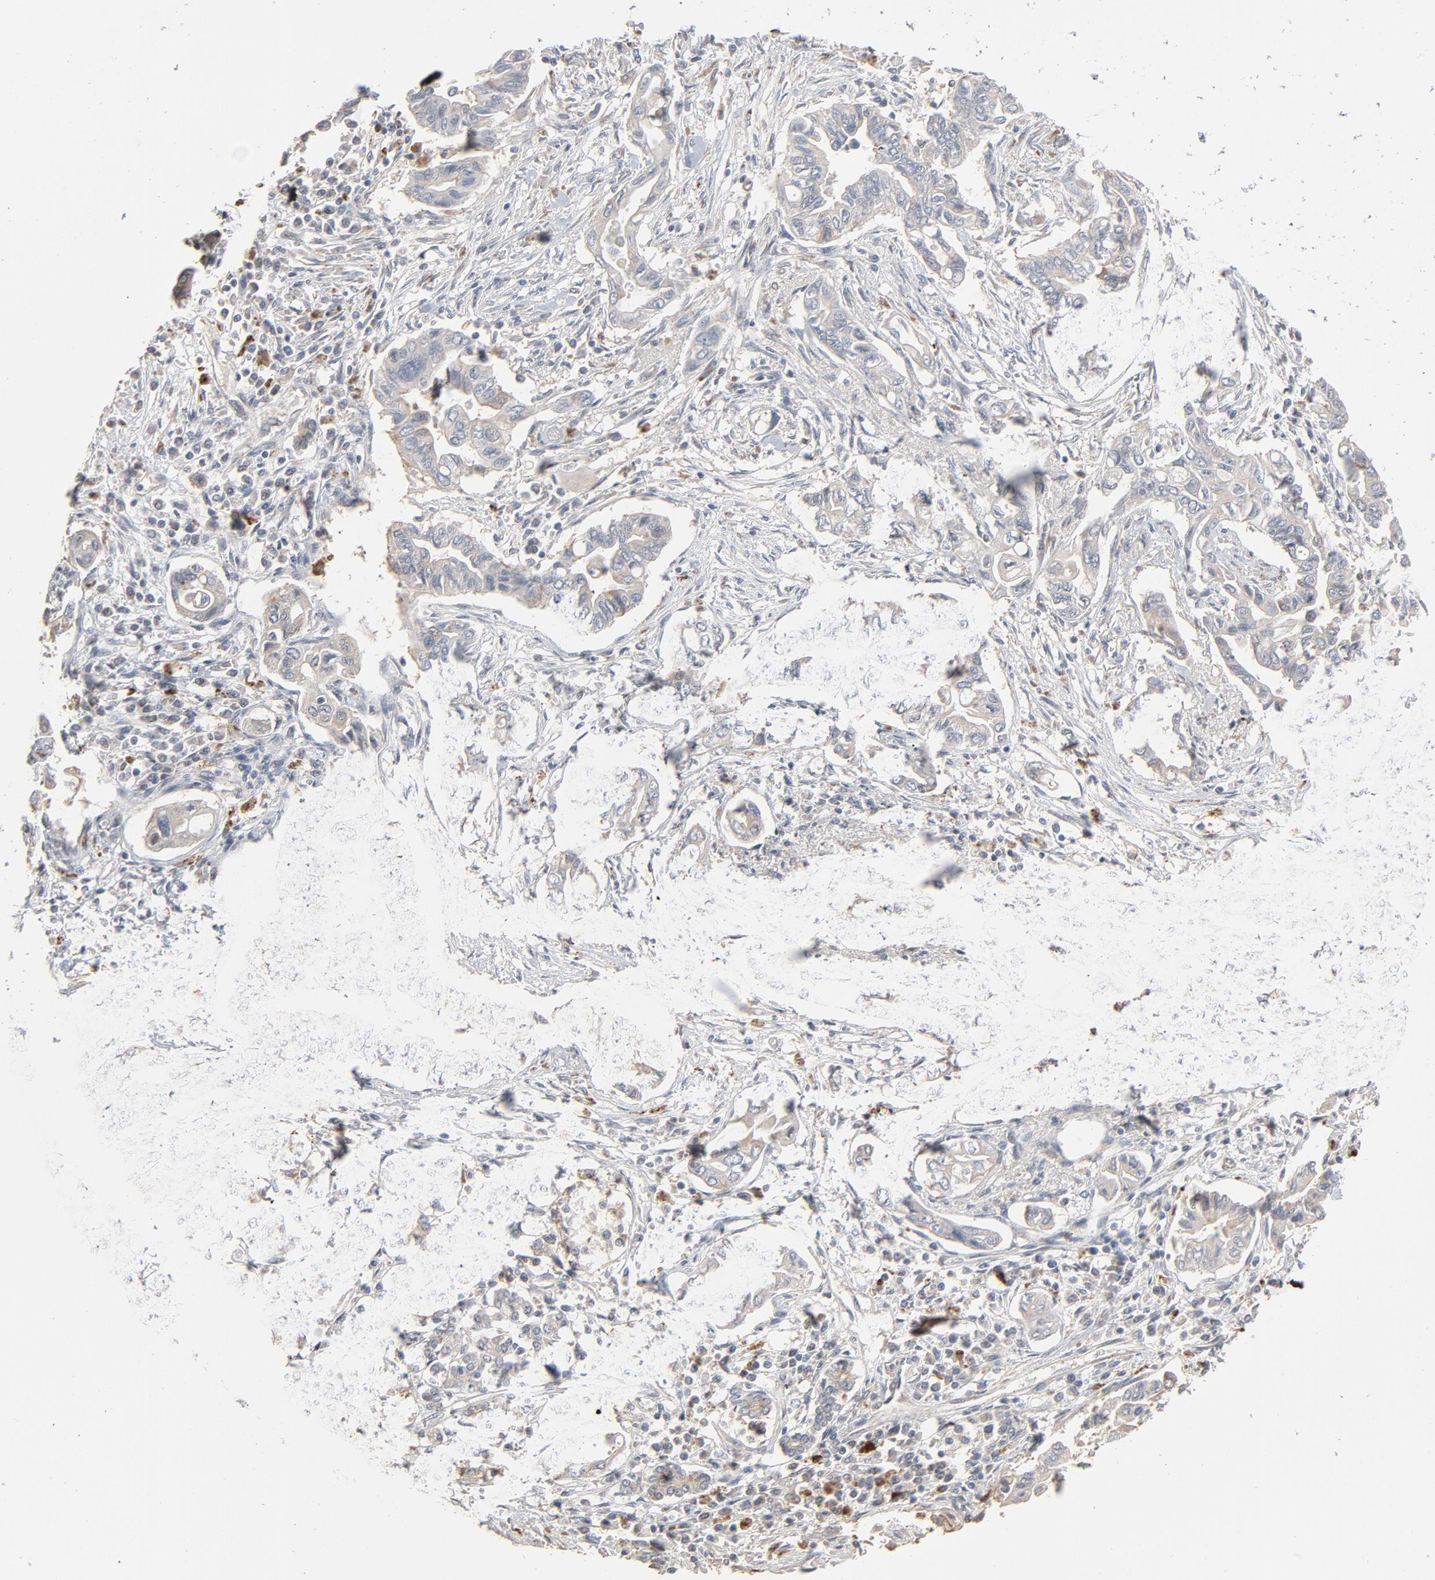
{"staining": {"intensity": "negative", "quantity": "none", "location": "none"}, "tissue": "pancreatic cancer", "cell_type": "Tumor cells", "image_type": "cancer", "snomed": [{"axis": "morphology", "description": "Adenocarcinoma, NOS"}, {"axis": "topography", "description": "Pancreas"}], "caption": "Immunohistochemistry (IHC) of pancreatic adenocarcinoma demonstrates no staining in tumor cells. (DAB (3,3'-diaminobenzidine) immunohistochemistry visualized using brightfield microscopy, high magnification).", "gene": "POMT2", "patient": {"sex": "female", "age": 57}}